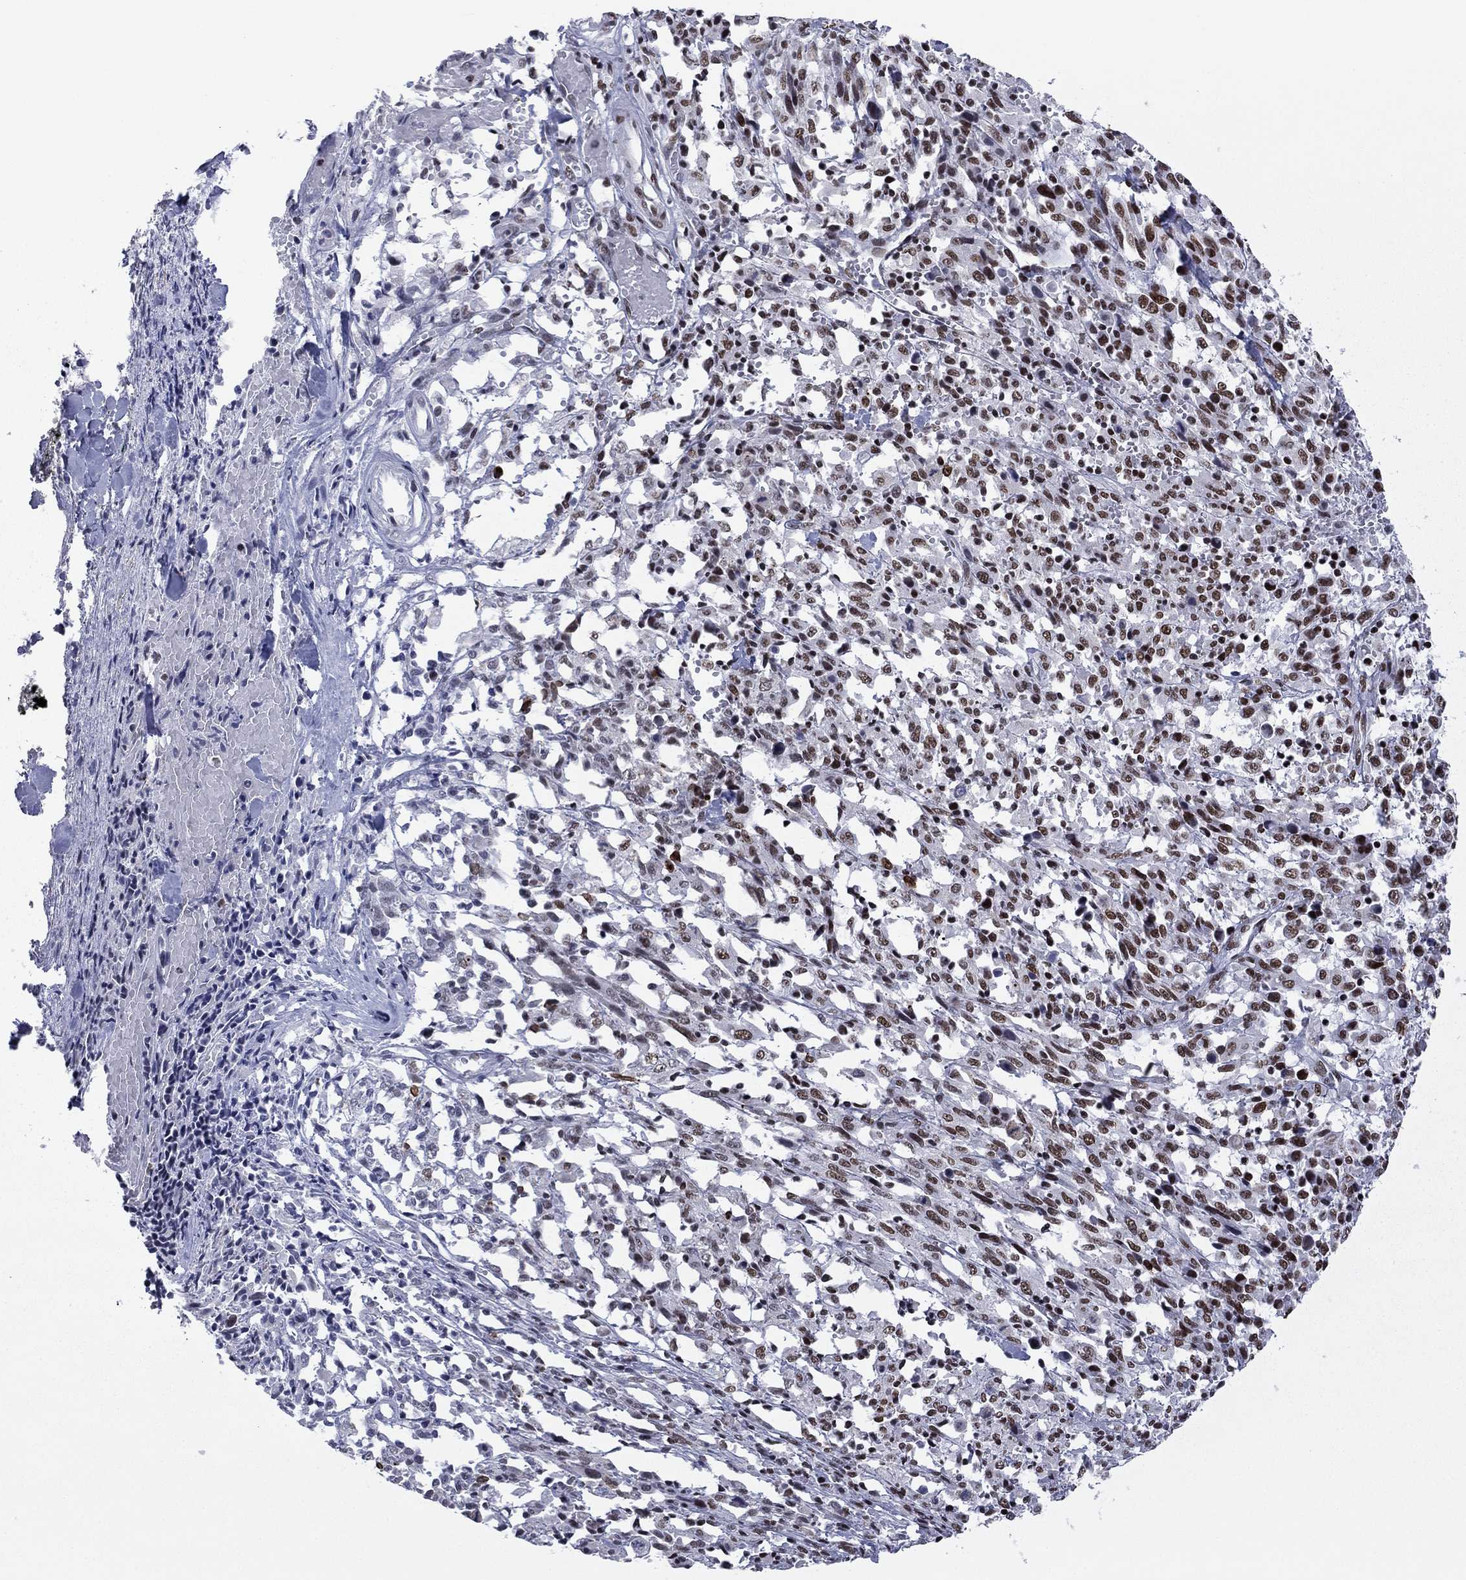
{"staining": {"intensity": "moderate", "quantity": "25%-75%", "location": "nuclear"}, "tissue": "melanoma", "cell_type": "Tumor cells", "image_type": "cancer", "snomed": [{"axis": "morphology", "description": "Malignant melanoma, NOS"}, {"axis": "topography", "description": "Skin"}], "caption": "Protein staining shows moderate nuclear expression in about 25%-75% of tumor cells in melanoma. The staining is performed using DAB (3,3'-diaminobenzidine) brown chromogen to label protein expression. The nuclei are counter-stained blue using hematoxylin.", "gene": "ETV5", "patient": {"sex": "female", "age": 91}}